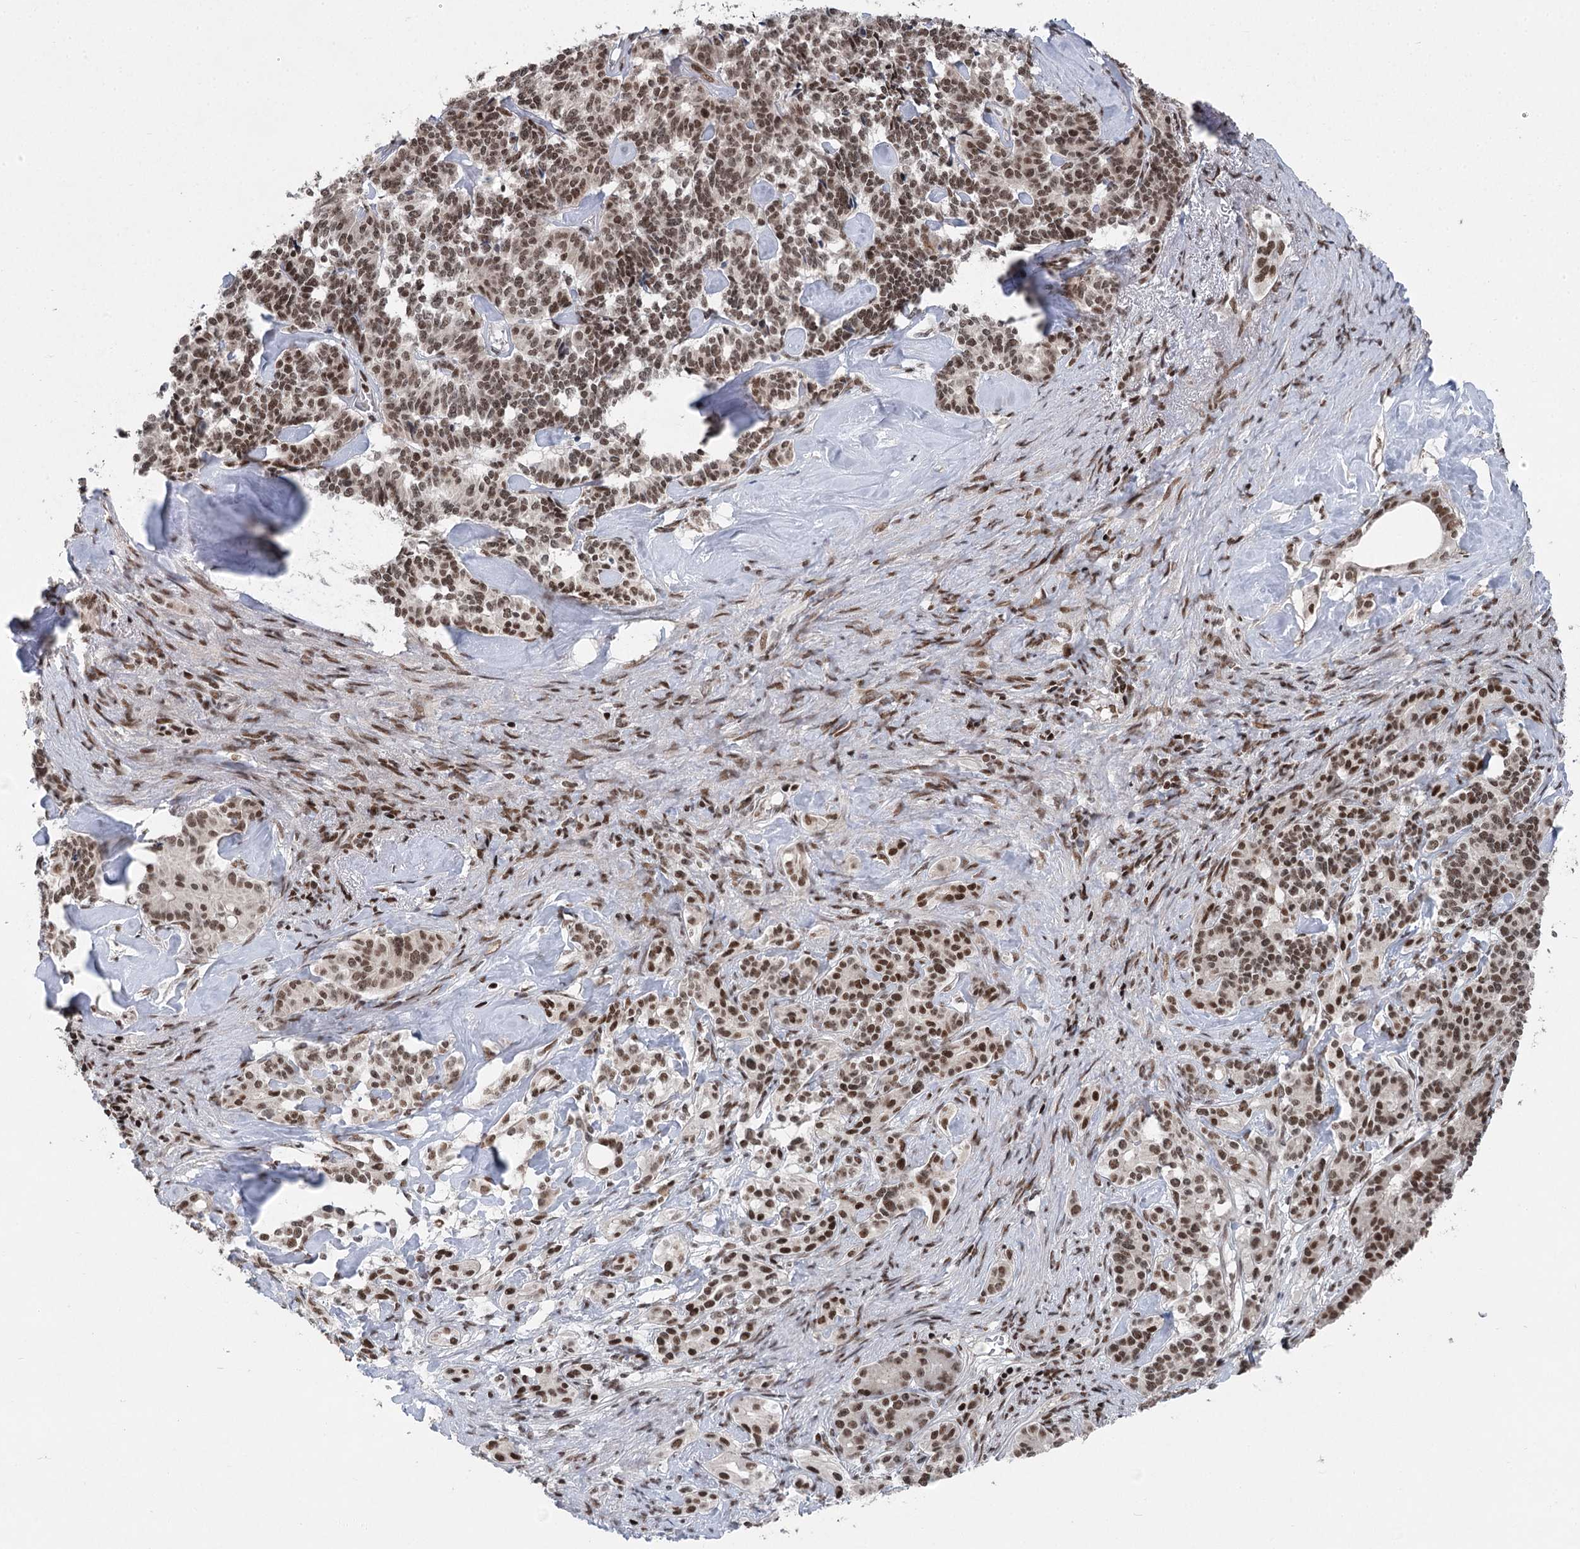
{"staining": {"intensity": "moderate", "quantity": ">75%", "location": "nuclear"}, "tissue": "pancreatic cancer", "cell_type": "Tumor cells", "image_type": "cancer", "snomed": [{"axis": "morphology", "description": "Adenocarcinoma, NOS"}, {"axis": "topography", "description": "Pancreas"}], "caption": "Pancreatic cancer stained with DAB immunohistochemistry shows medium levels of moderate nuclear positivity in about >75% of tumor cells. (DAB IHC with brightfield microscopy, high magnification).", "gene": "CGGBP1", "patient": {"sex": "female", "age": 74}}